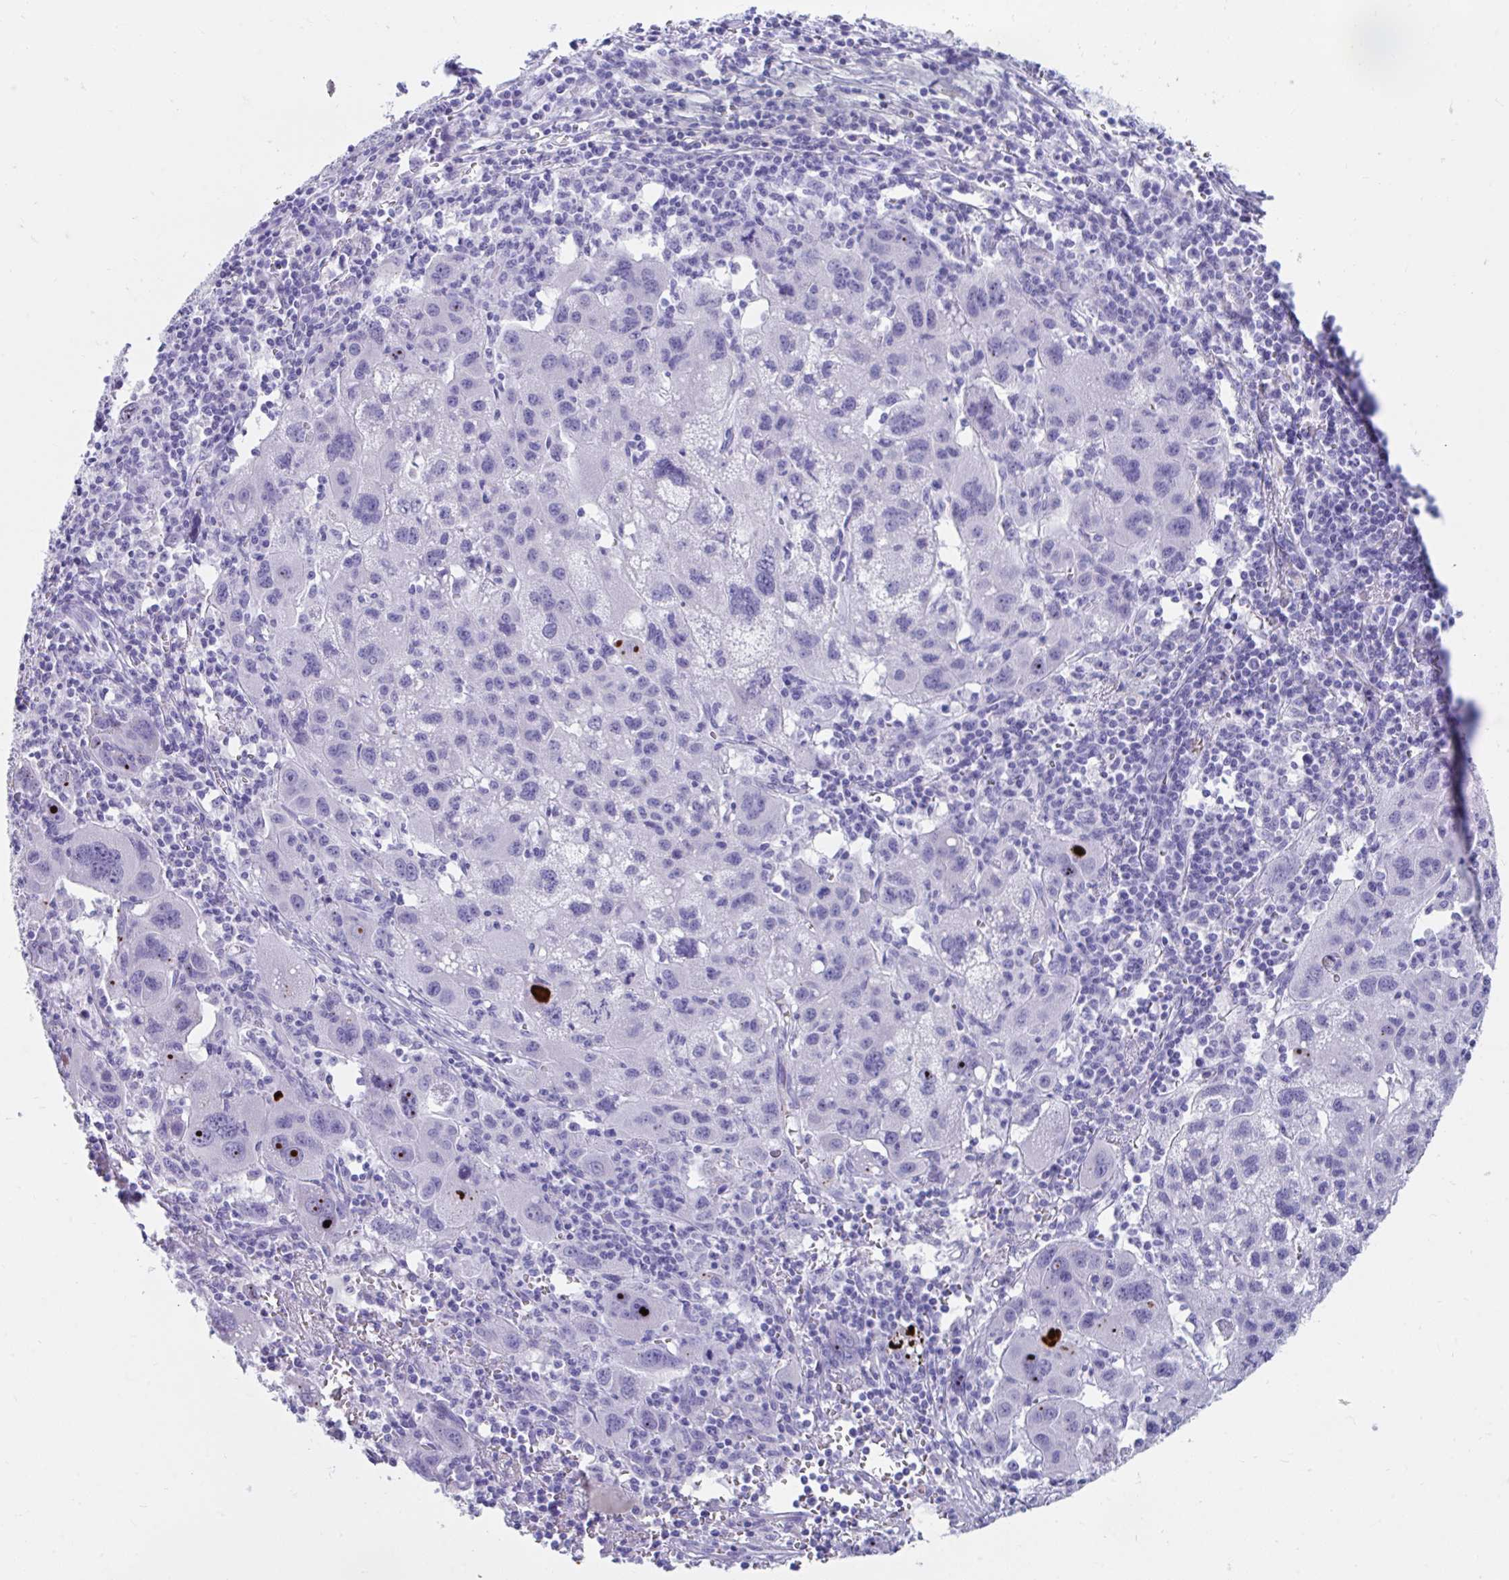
{"staining": {"intensity": "negative", "quantity": "none", "location": "none"}, "tissue": "liver cancer", "cell_type": "Tumor cells", "image_type": "cancer", "snomed": [{"axis": "morphology", "description": "Carcinoma, Hepatocellular, NOS"}, {"axis": "topography", "description": "Liver"}], "caption": "Immunohistochemistry of liver hepatocellular carcinoma shows no expression in tumor cells.", "gene": "SMIM9", "patient": {"sex": "female", "age": 77}}